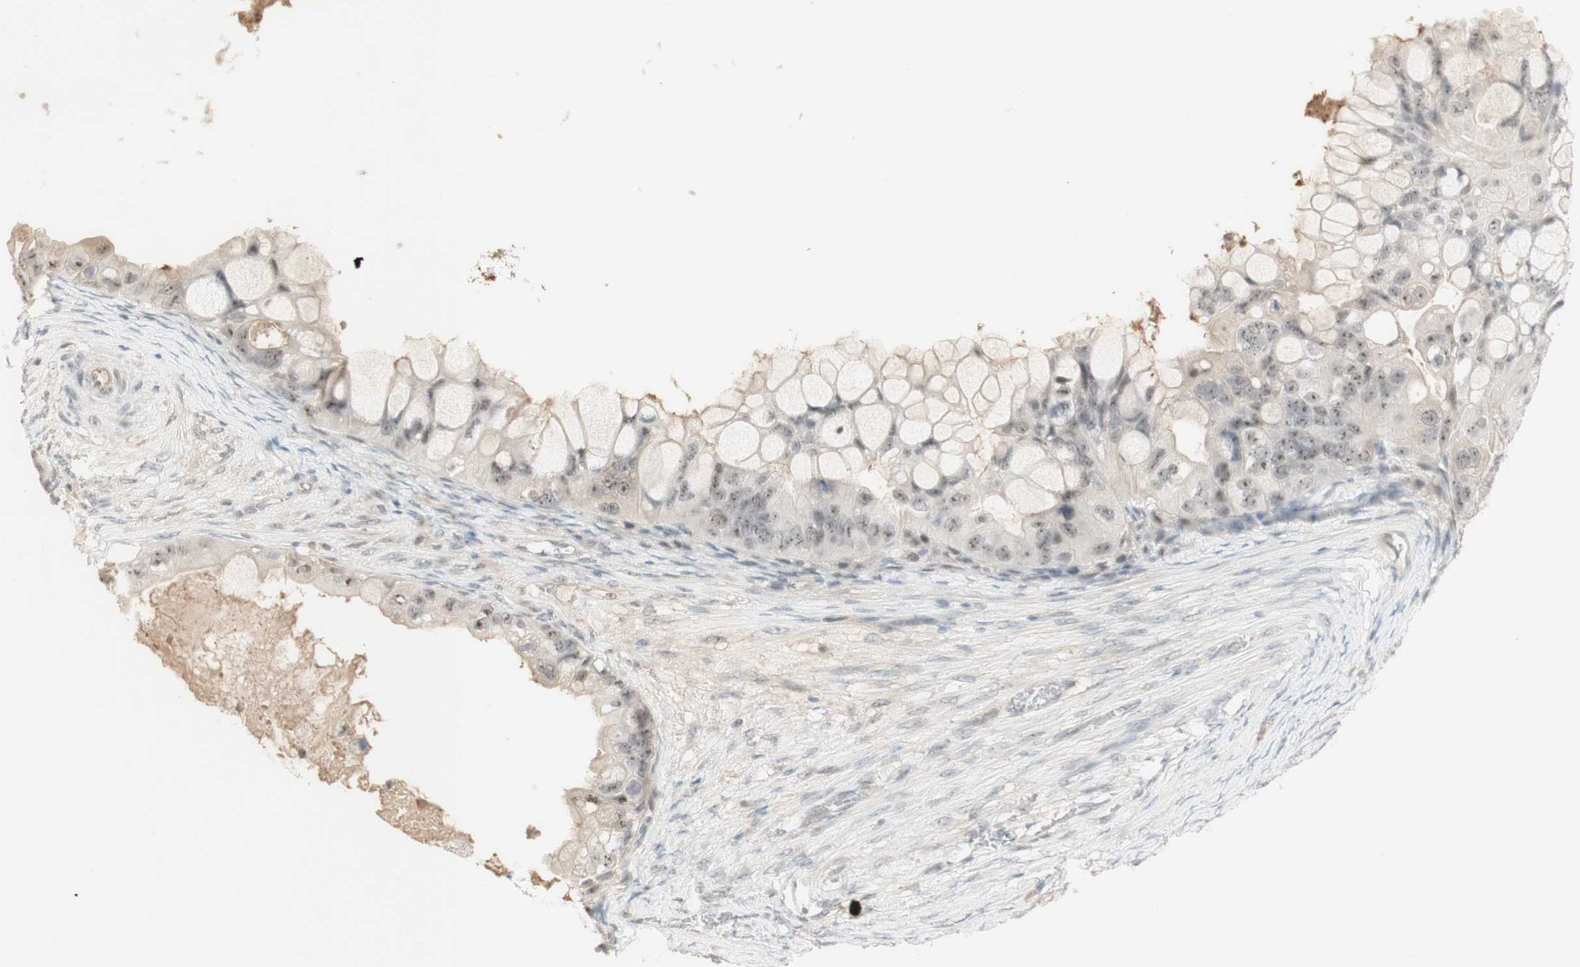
{"staining": {"intensity": "negative", "quantity": "none", "location": "none"}, "tissue": "ovarian cancer", "cell_type": "Tumor cells", "image_type": "cancer", "snomed": [{"axis": "morphology", "description": "Cystadenocarcinoma, mucinous, NOS"}, {"axis": "topography", "description": "Ovary"}], "caption": "Tumor cells show no significant protein expression in mucinous cystadenocarcinoma (ovarian).", "gene": "PLCD4", "patient": {"sex": "female", "age": 80}}